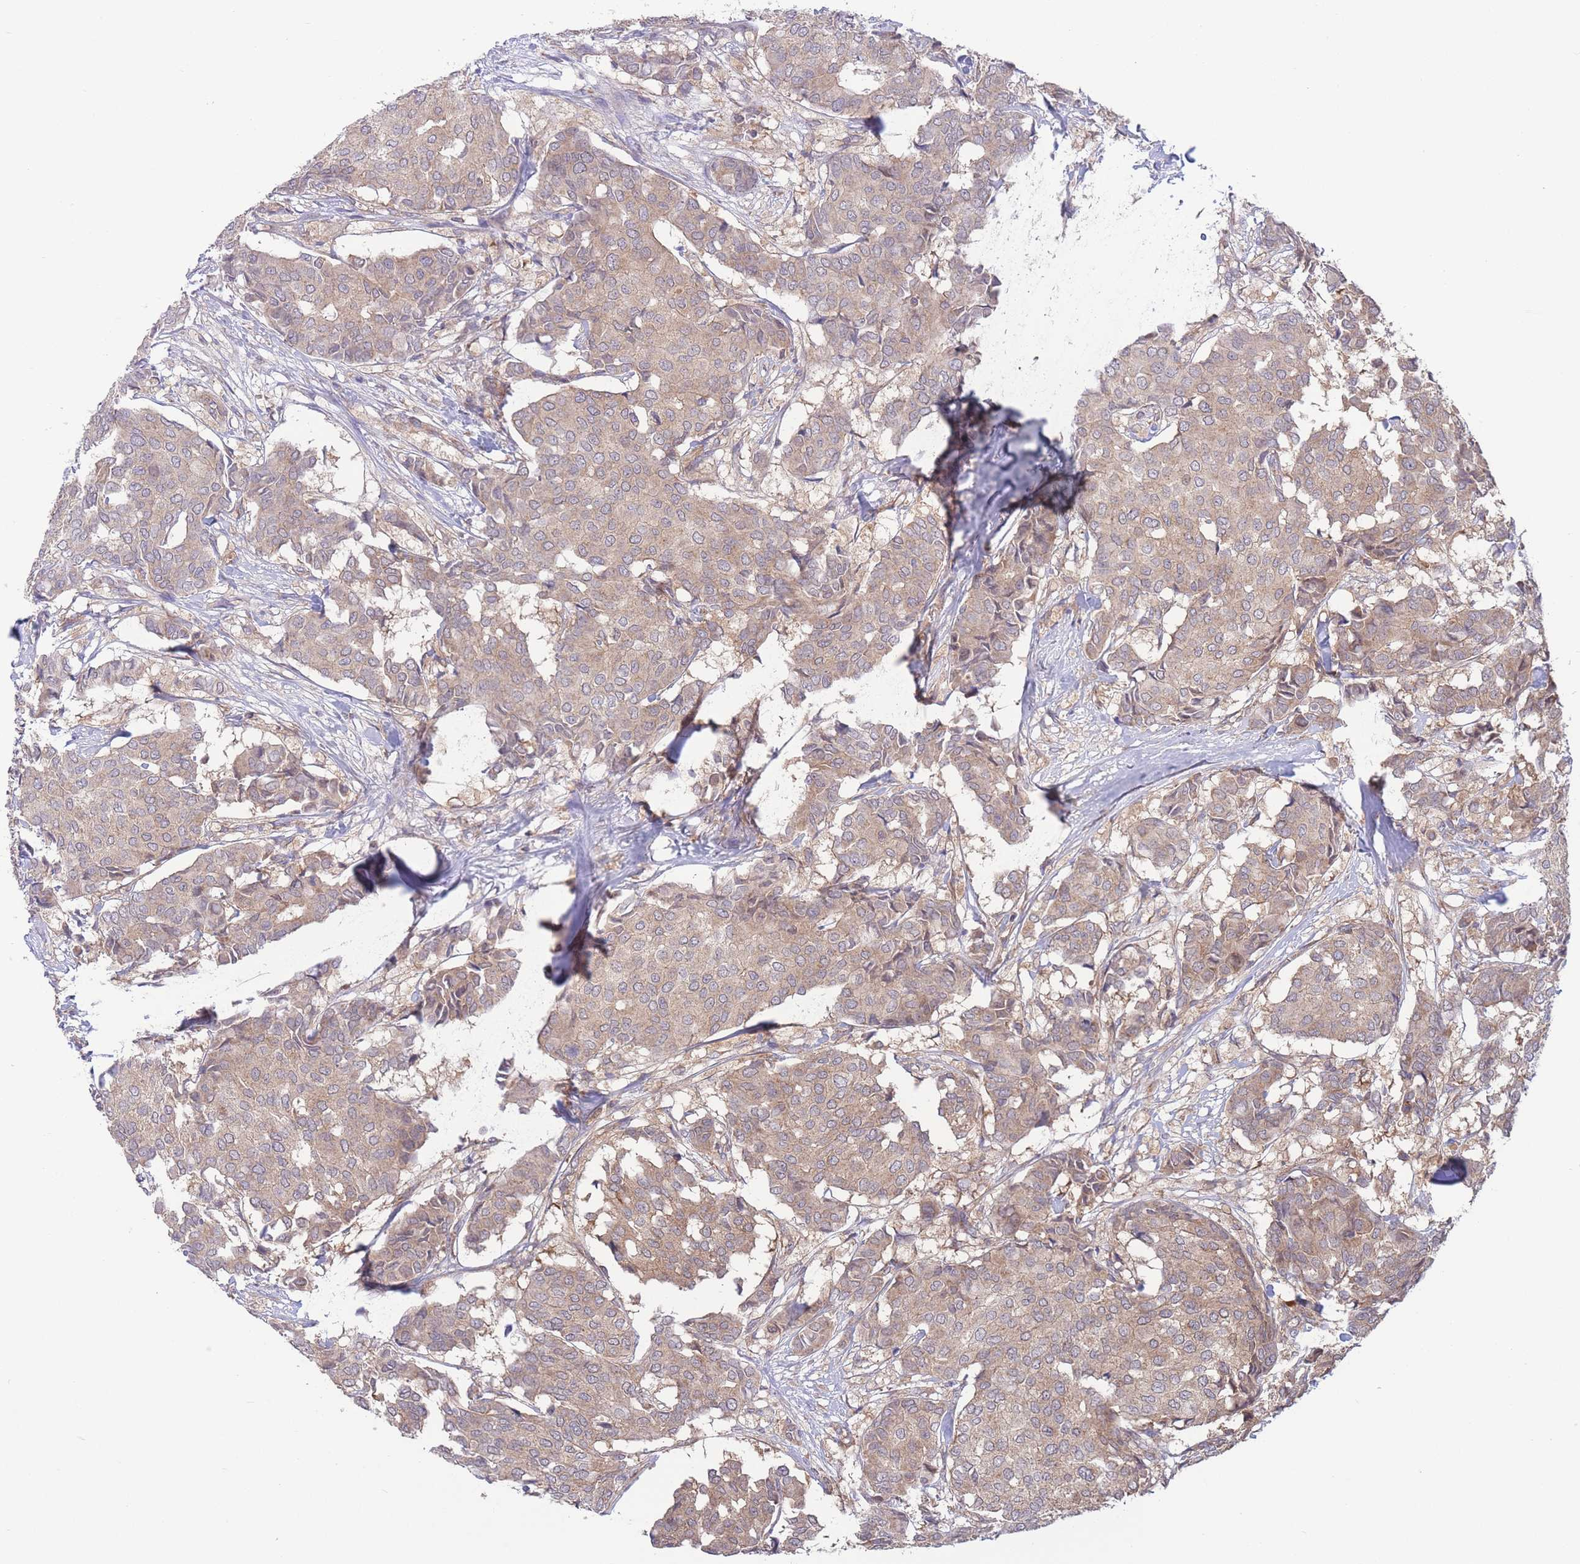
{"staining": {"intensity": "moderate", "quantity": "25%-75%", "location": "cytoplasmic/membranous"}, "tissue": "breast cancer", "cell_type": "Tumor cells", "image_type": "cancer", "snomed": [{"axis": "morphology", "description": "Duct carcinoma"}, {"axis": "topography", "description": "Breast"}], "caption": "The immunohistochemical stain highlights moderate cytoplasmic/membranous positivity in tumor cells of breast cancer (invasive ductal carcinoma) tissue.", "gene": "ALS2CL", "patient": {"sex": "female", "age": 75}}